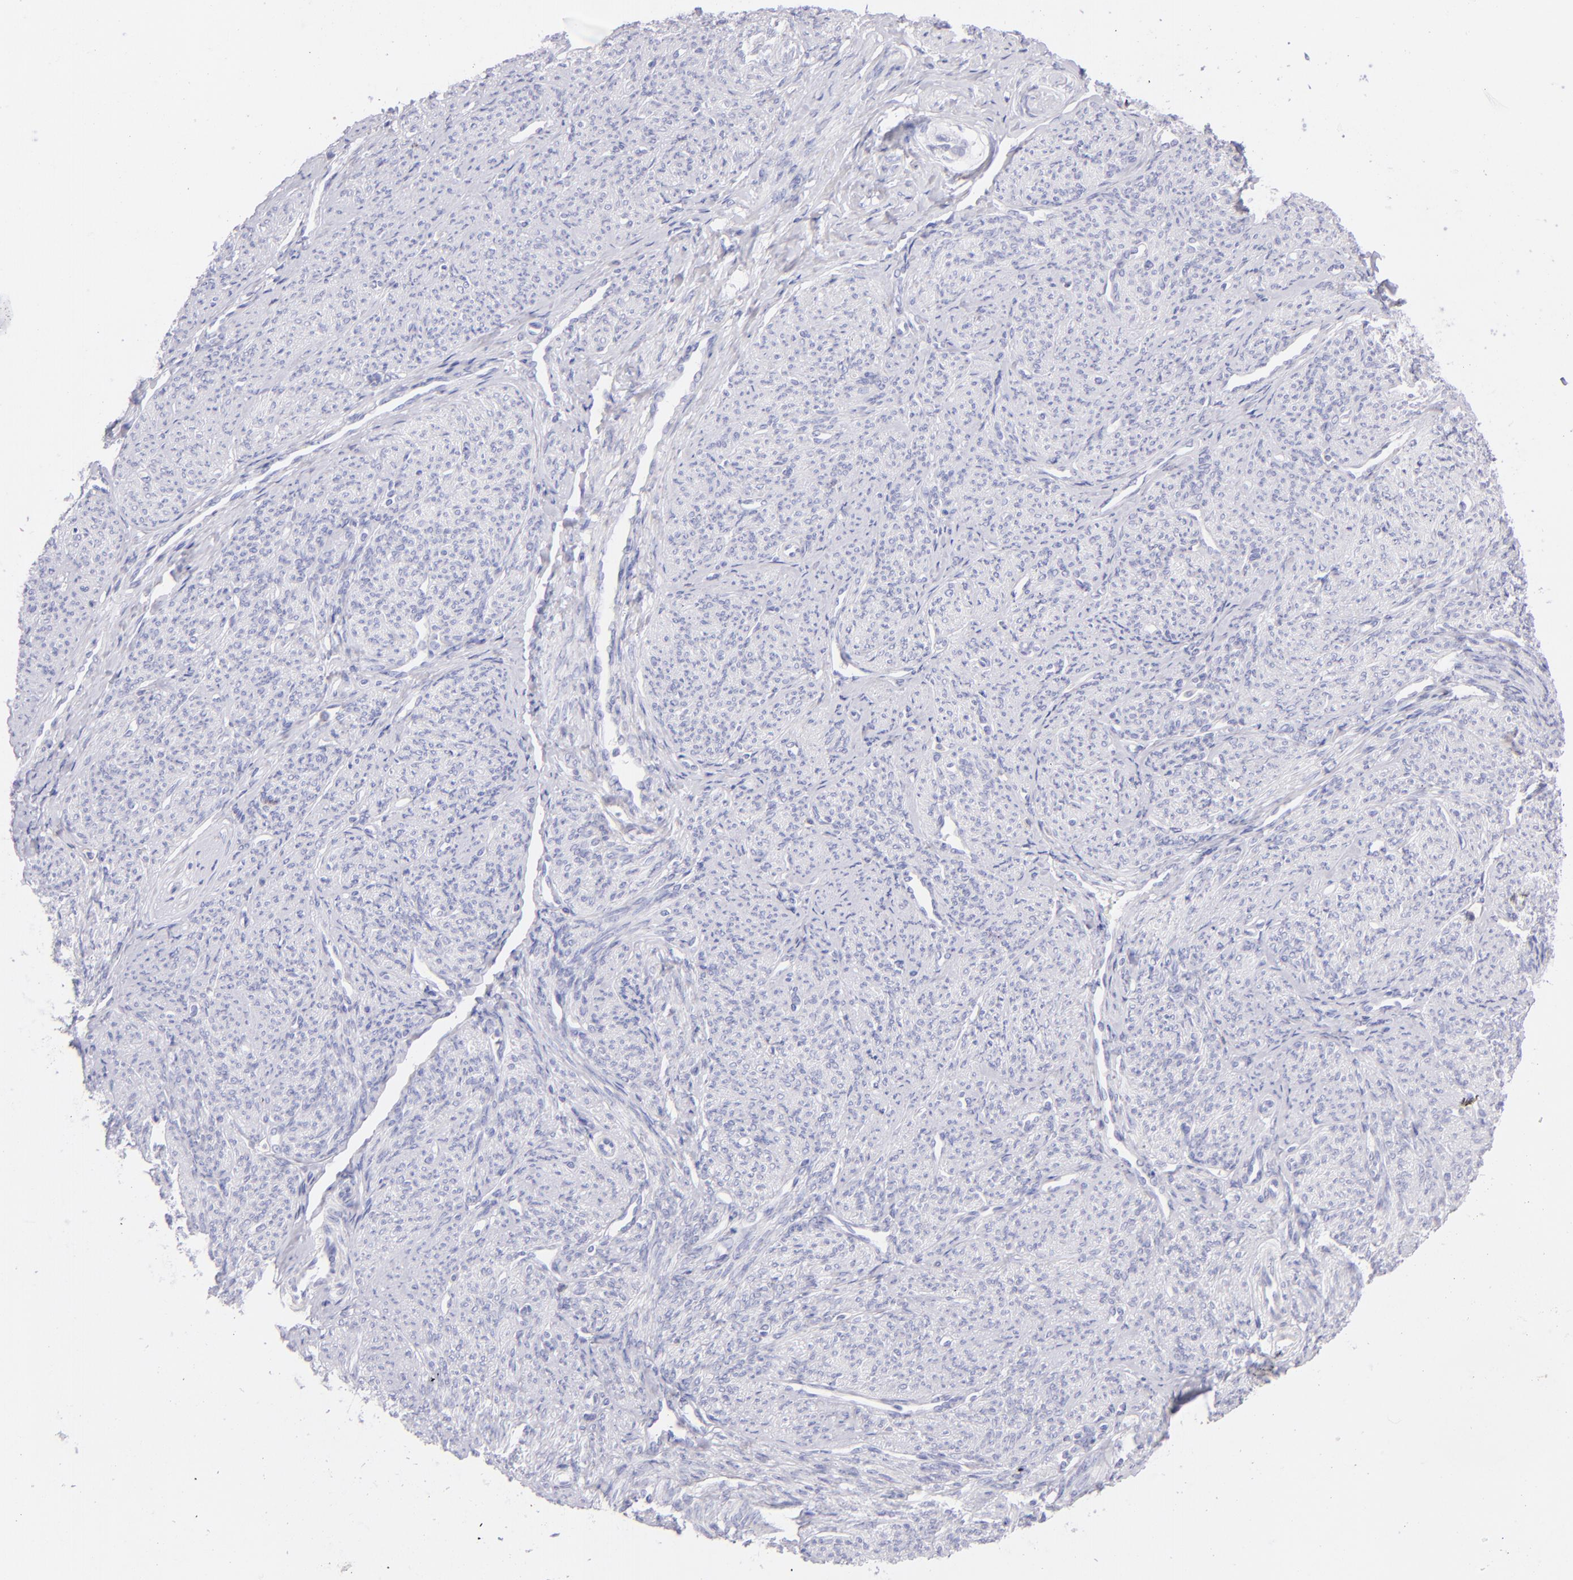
{"staining": {"intensity": "negative", "quantity": "none", "location": "none"}, "tissue": "smooth muscle", "cell_type": "Smooth muscle cells", "image_type": "normal", "snomed": [{"axis": "morphology", "description": "Normal tissue, NOS"}, {"axis": "topography", "description": "Cervix"}, {"axis": "topography", "description": "Endometrium"}], "caption": "Smooth muscle stained for a protein using immunohistochemistry (IHC) reveals no expression smooth muscle cells.", "gene": "CD69", "patient": {"sex": "female", "age": 65}}